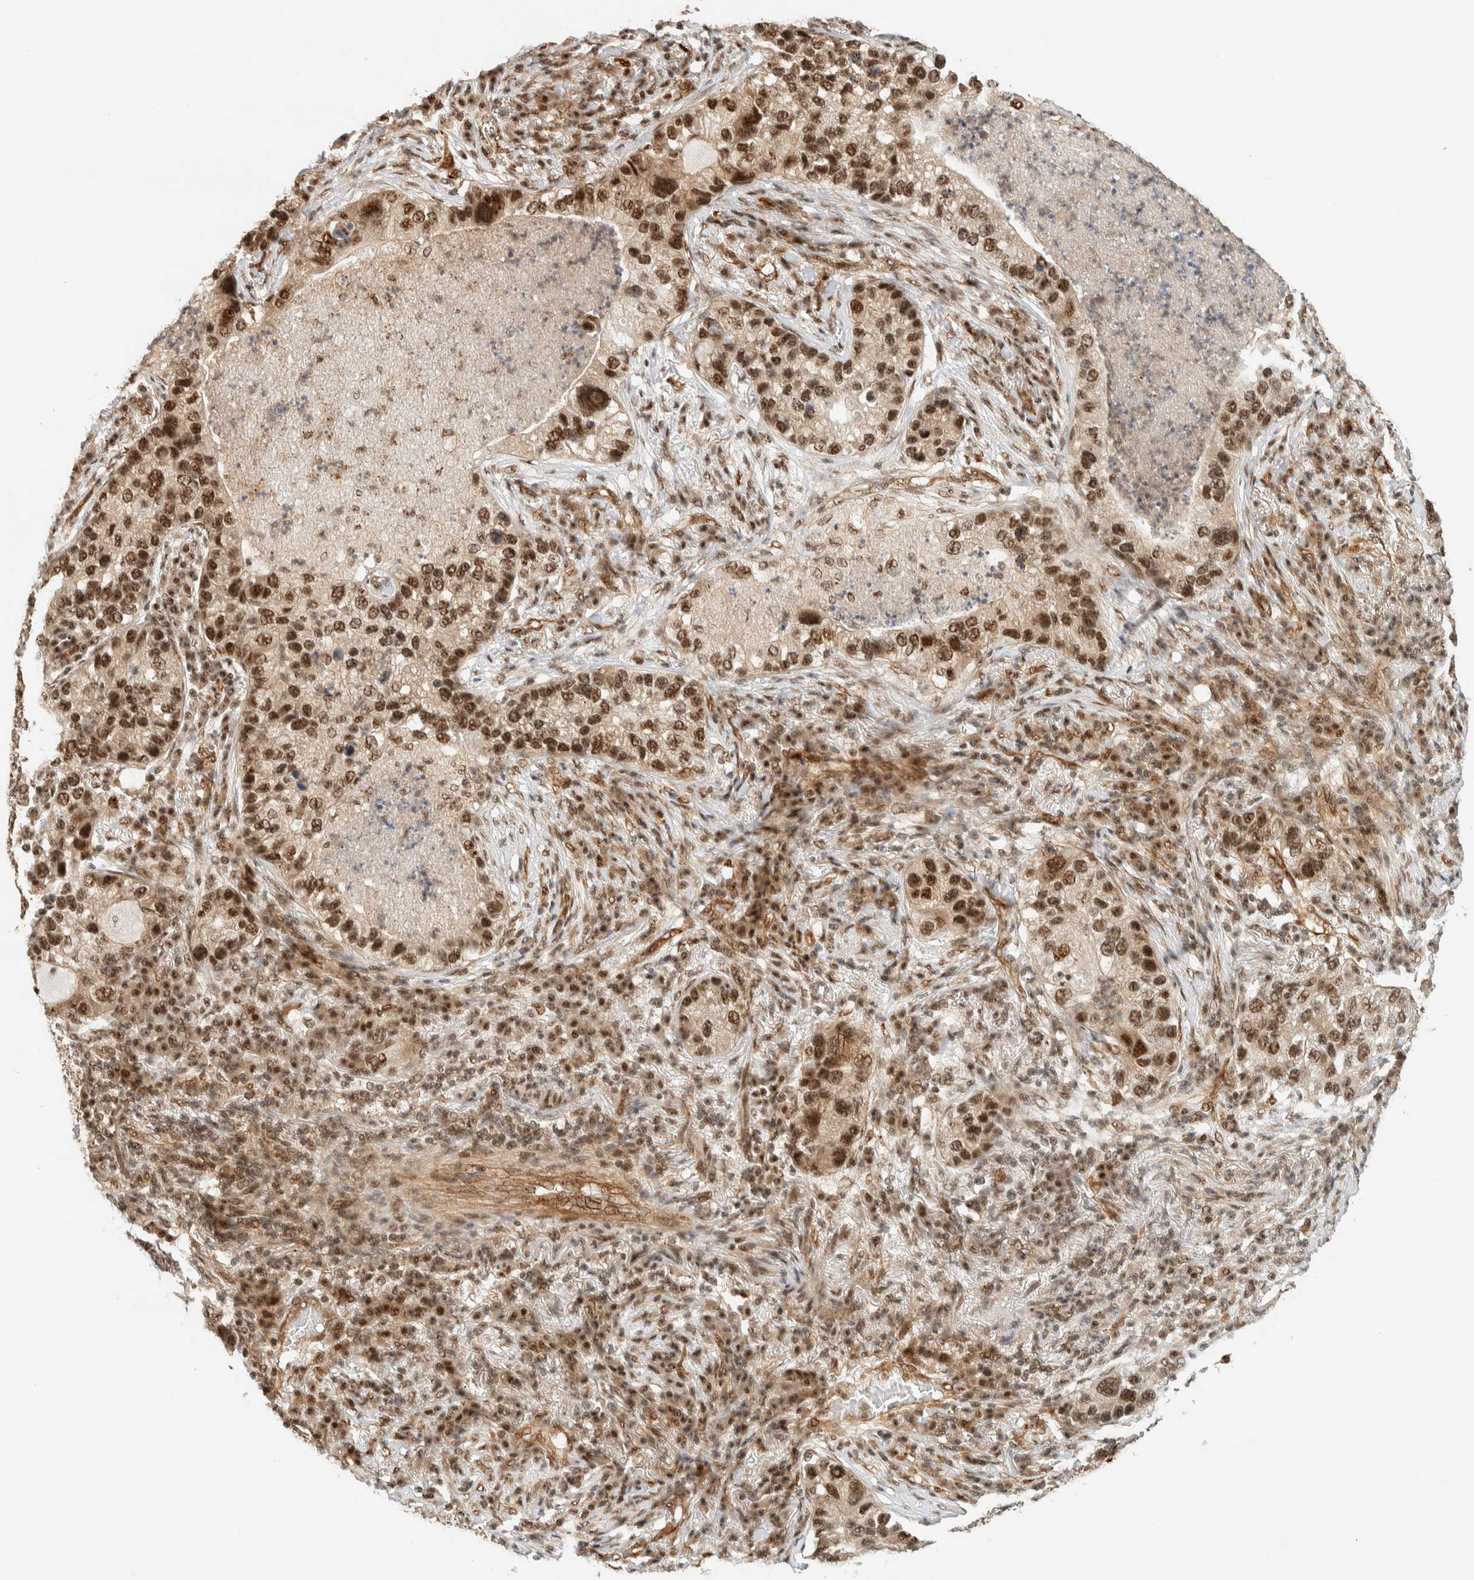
{"staining": {"intensity": "moderate", "quantity": ">75%", "location": "nuclear"}, "tissue": "lung cancer", "cell_type": "Tumor cells", "image_type": "cancer", "snomed": [{"axis": "morphology", "description": "Normal tissue, NOS"}, {"axis": "morphology", "description": "Adenocarcinoma, NOS"}, {"axis": "topography", "description": "Bronchus"}, {"axis": "topography", "description": "Lung"}], "caption": "Immunohistochemistry image of neoplastic tissue: human adenocarcinoma (lung) stained using IHC displays medium levels of moderate protein expression localized specifically in the nuclear of tumor cells, appearing as a nuclear brown color.", "gene": "SIK1", "patient": {"sex": "male", "age": 54}}